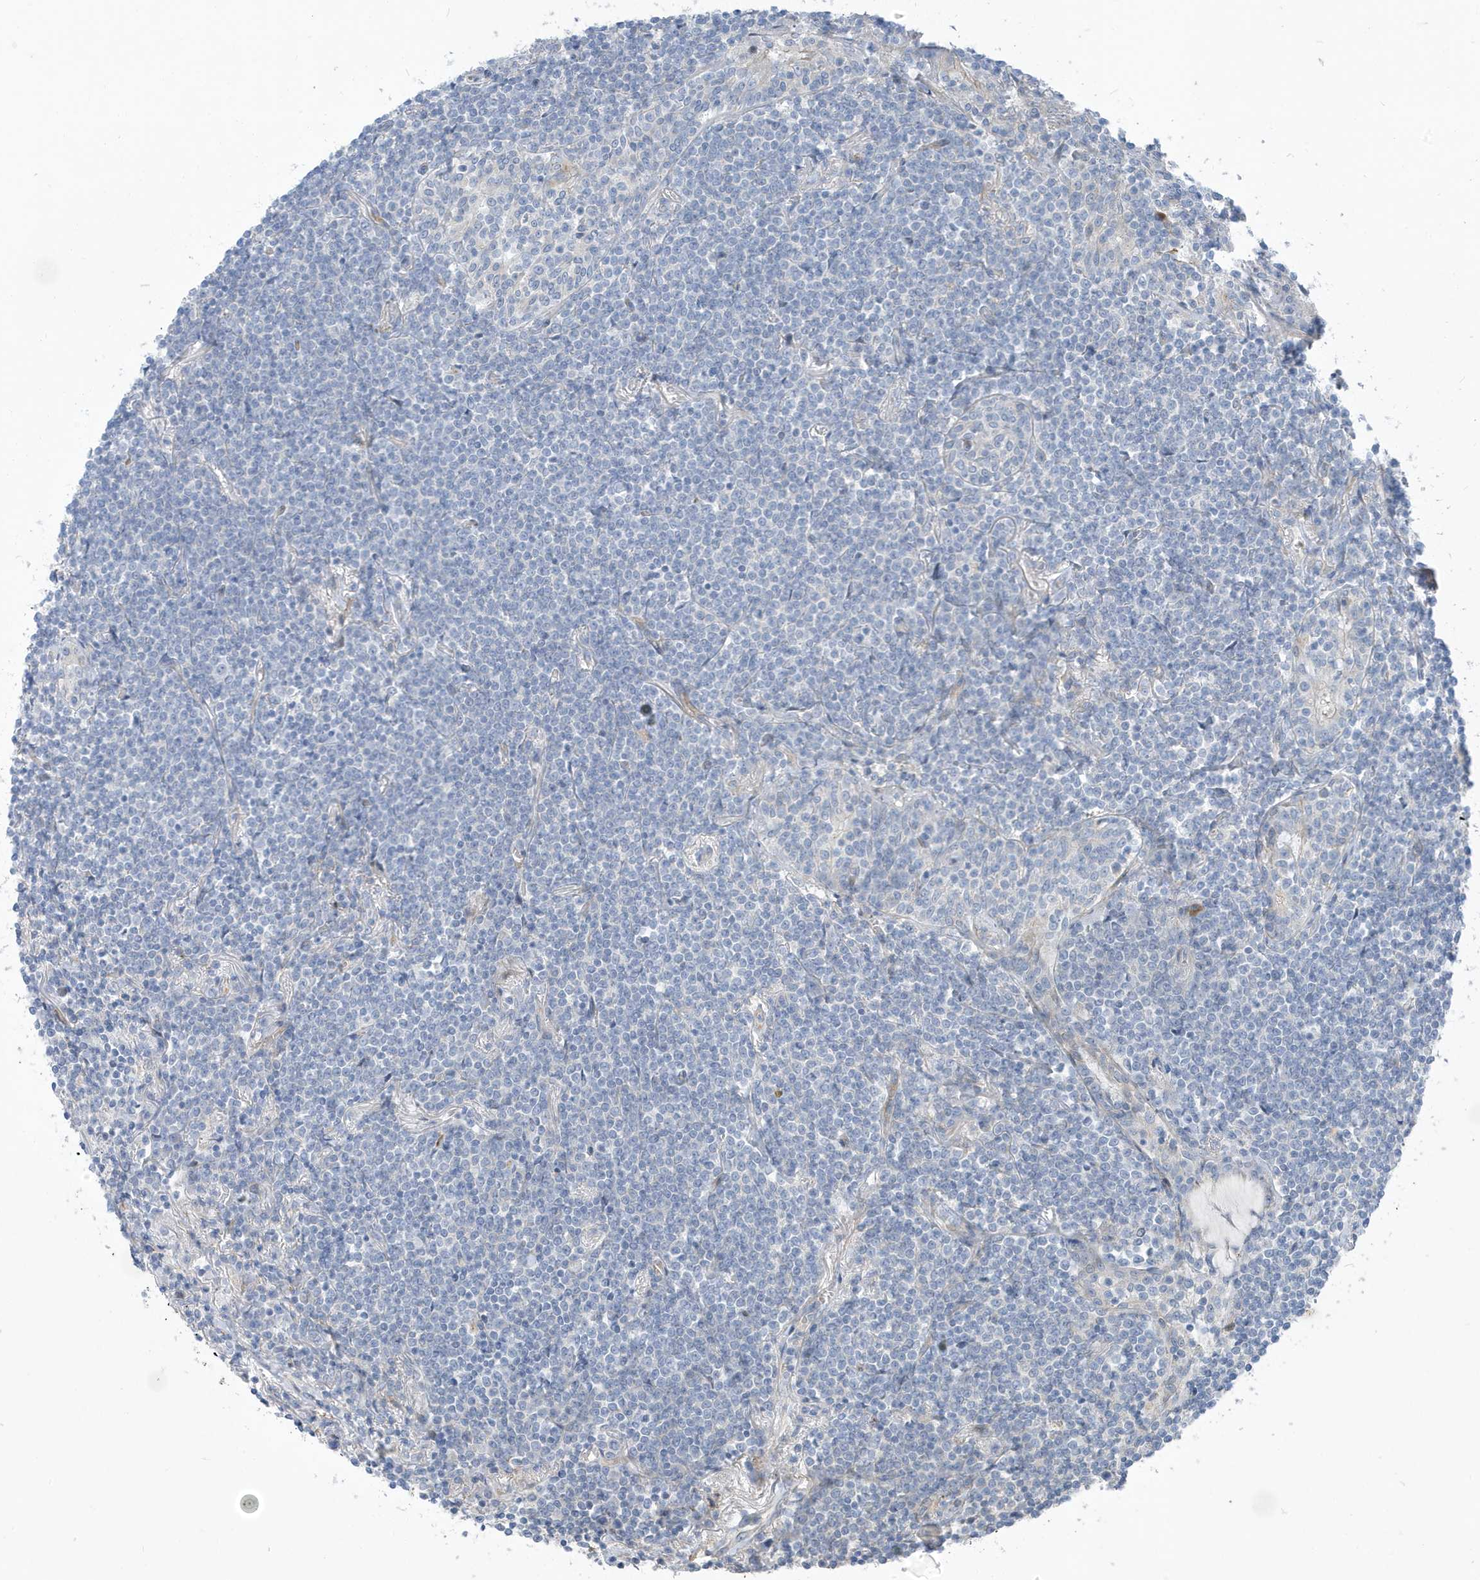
{"staining": {"intensity": "negative", "quantity": "none", "location": "none"}, "tissue": "lymphoma", "cell_type": "Tumor cells", "image_type": "cancer", "snomed": [{"axis": "morphology", "description": "Malignant lymphoma, non-Hodgkin's type, Low grade"}, {"axis": "topography", "description": "Lung"}], "caption": "Tumor cells are negative for brown protein staining in low-grade malignant lymphoma, non-Hodgkin's type.", "gene": "ATP13A5", "patient": {"sex": "female", "age": 71}}